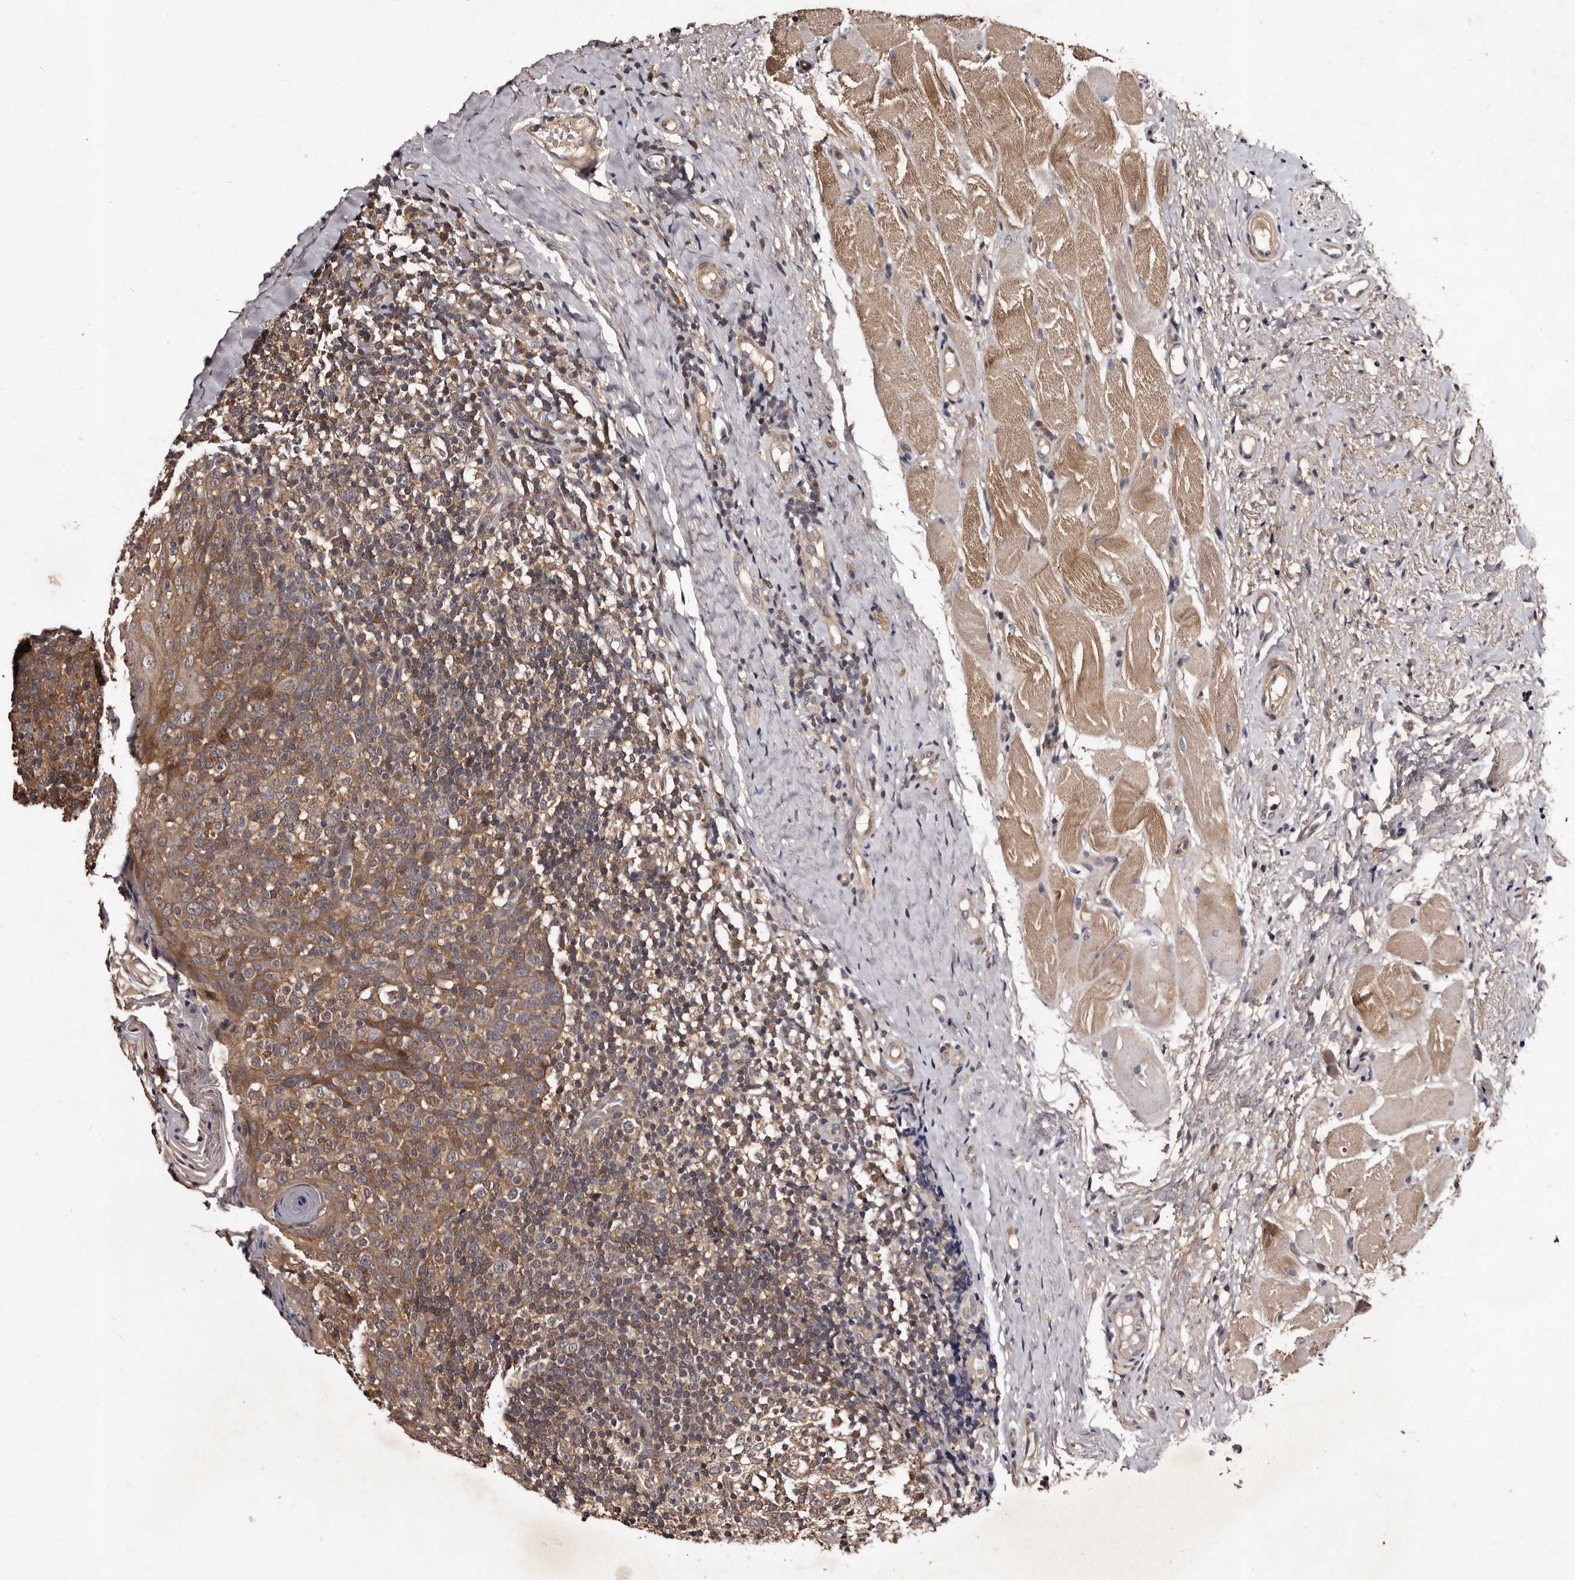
{"staining": {"intensity": "weak", "quantity": ">75%", "location": "cytoplasmic/membranous"}, "tissue": "tonsil", "cell_type": "Germinal center cells", "image_type": "normal", "snomed": [{"axis": "morphology", "description": "Normal tissue, NOS"}, {"axis": "topography", "description": "Tonsil"}], "caption": "This histopathology image demonstrates immunohistochemistry (IHC) staining of benign human tonsil, with low weak cytoplasmic/membranous staining in about >75% of germinal center cells.", "gene": "MKRN3", "patient": {"sex": "female", "age": 19}}